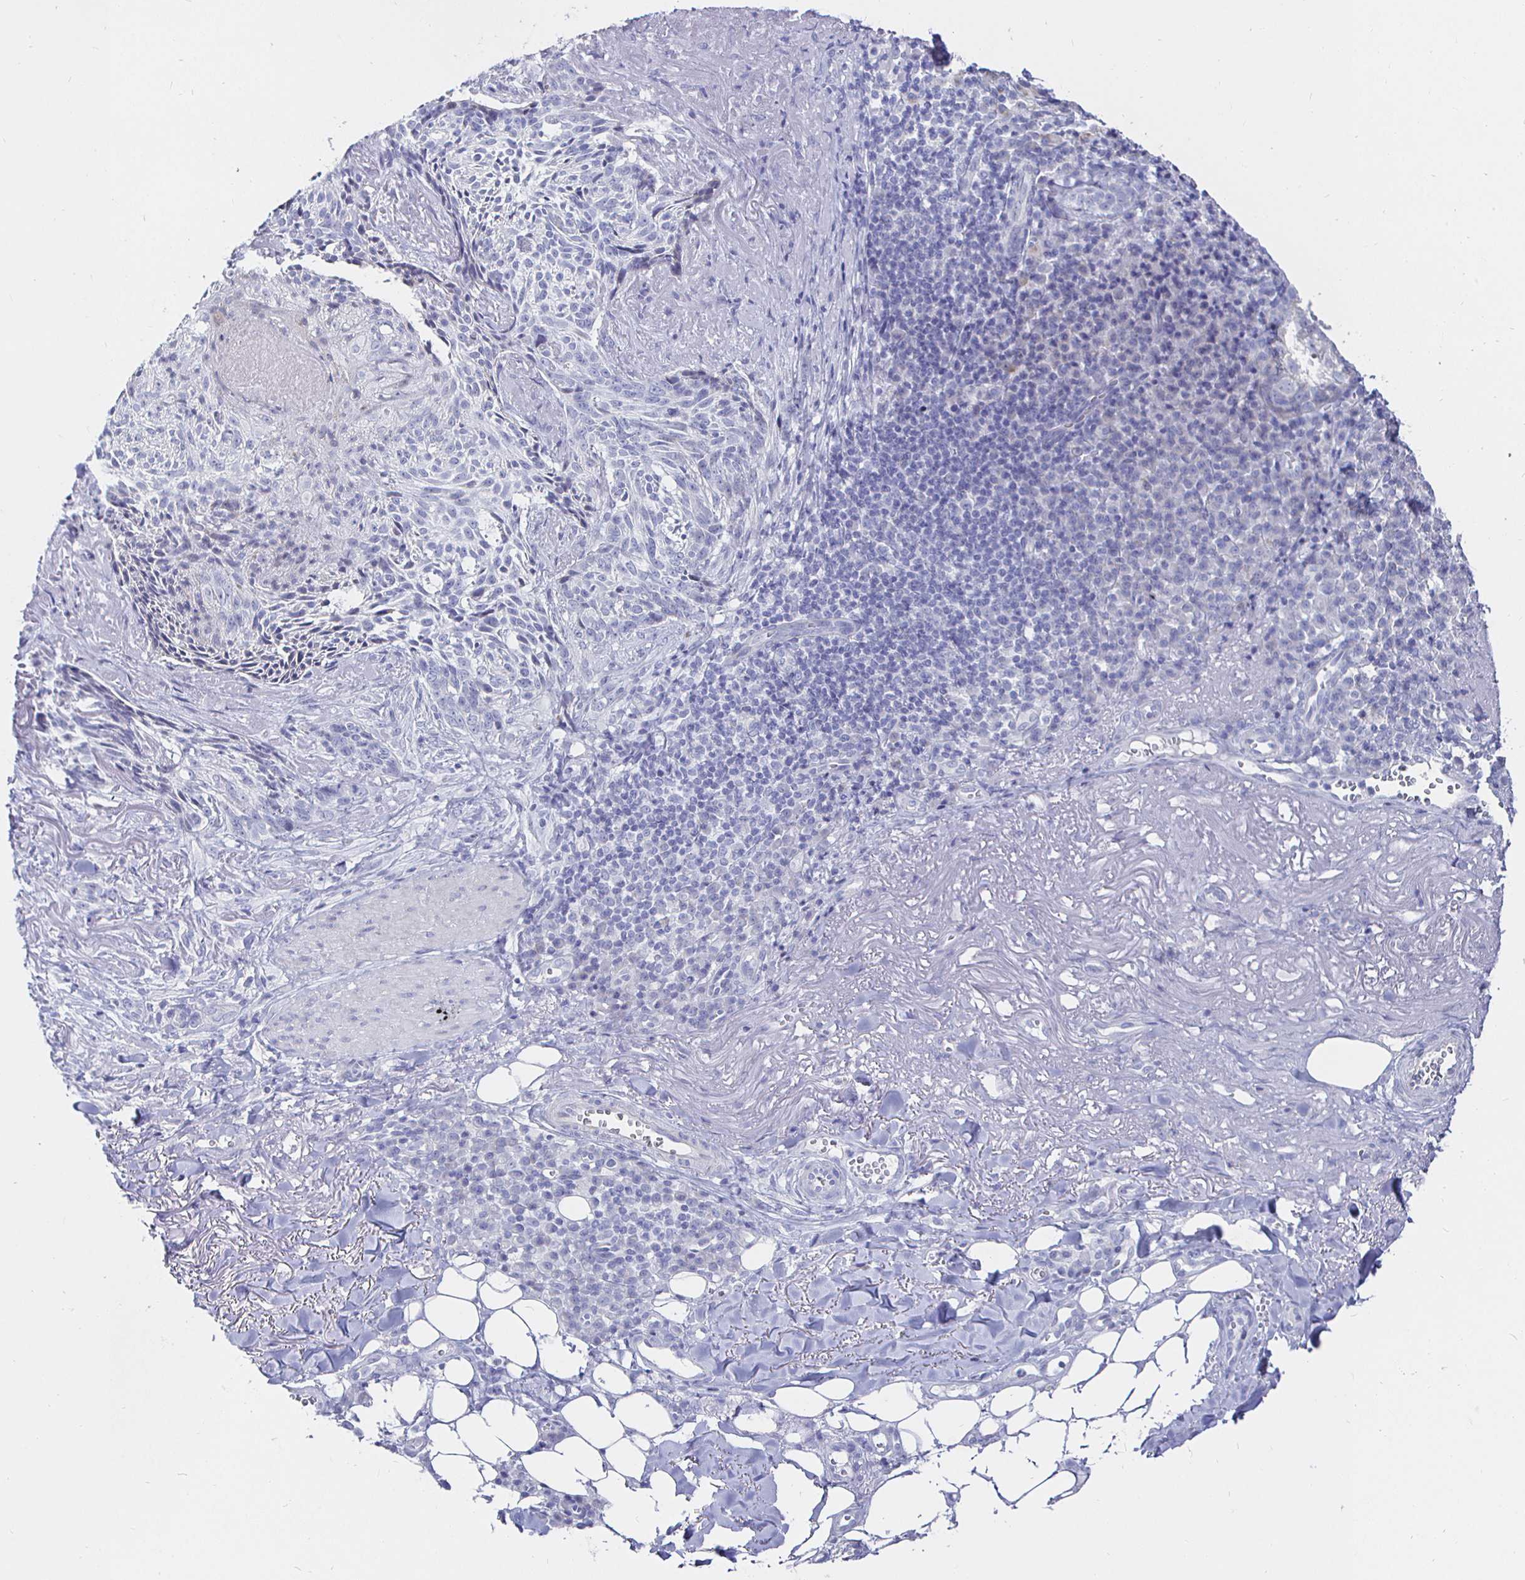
{"staining": {"intensity": "negative", "quantity": "none", "location": "none"}, "tissue": "skin cancer", "cell_type": "Tumor cells", "image_type": "cancer", "snomed": [{"axis": "morphology", "description": "Basal cell carcinoma"}, {"axis": "topography", "description": "Skin"}, {"axis": "topography", "description": "Skin of face"}], "caption": "High magnification brightfield microscopy of skin cancer stained with DAB (3,3'-diaminobenzidine) (brown) and counterstained with hematoxylin (blue): tumor cells show no significant expression.", "gene": "CR2", "patient": {"sex": "female", "age": 95}}